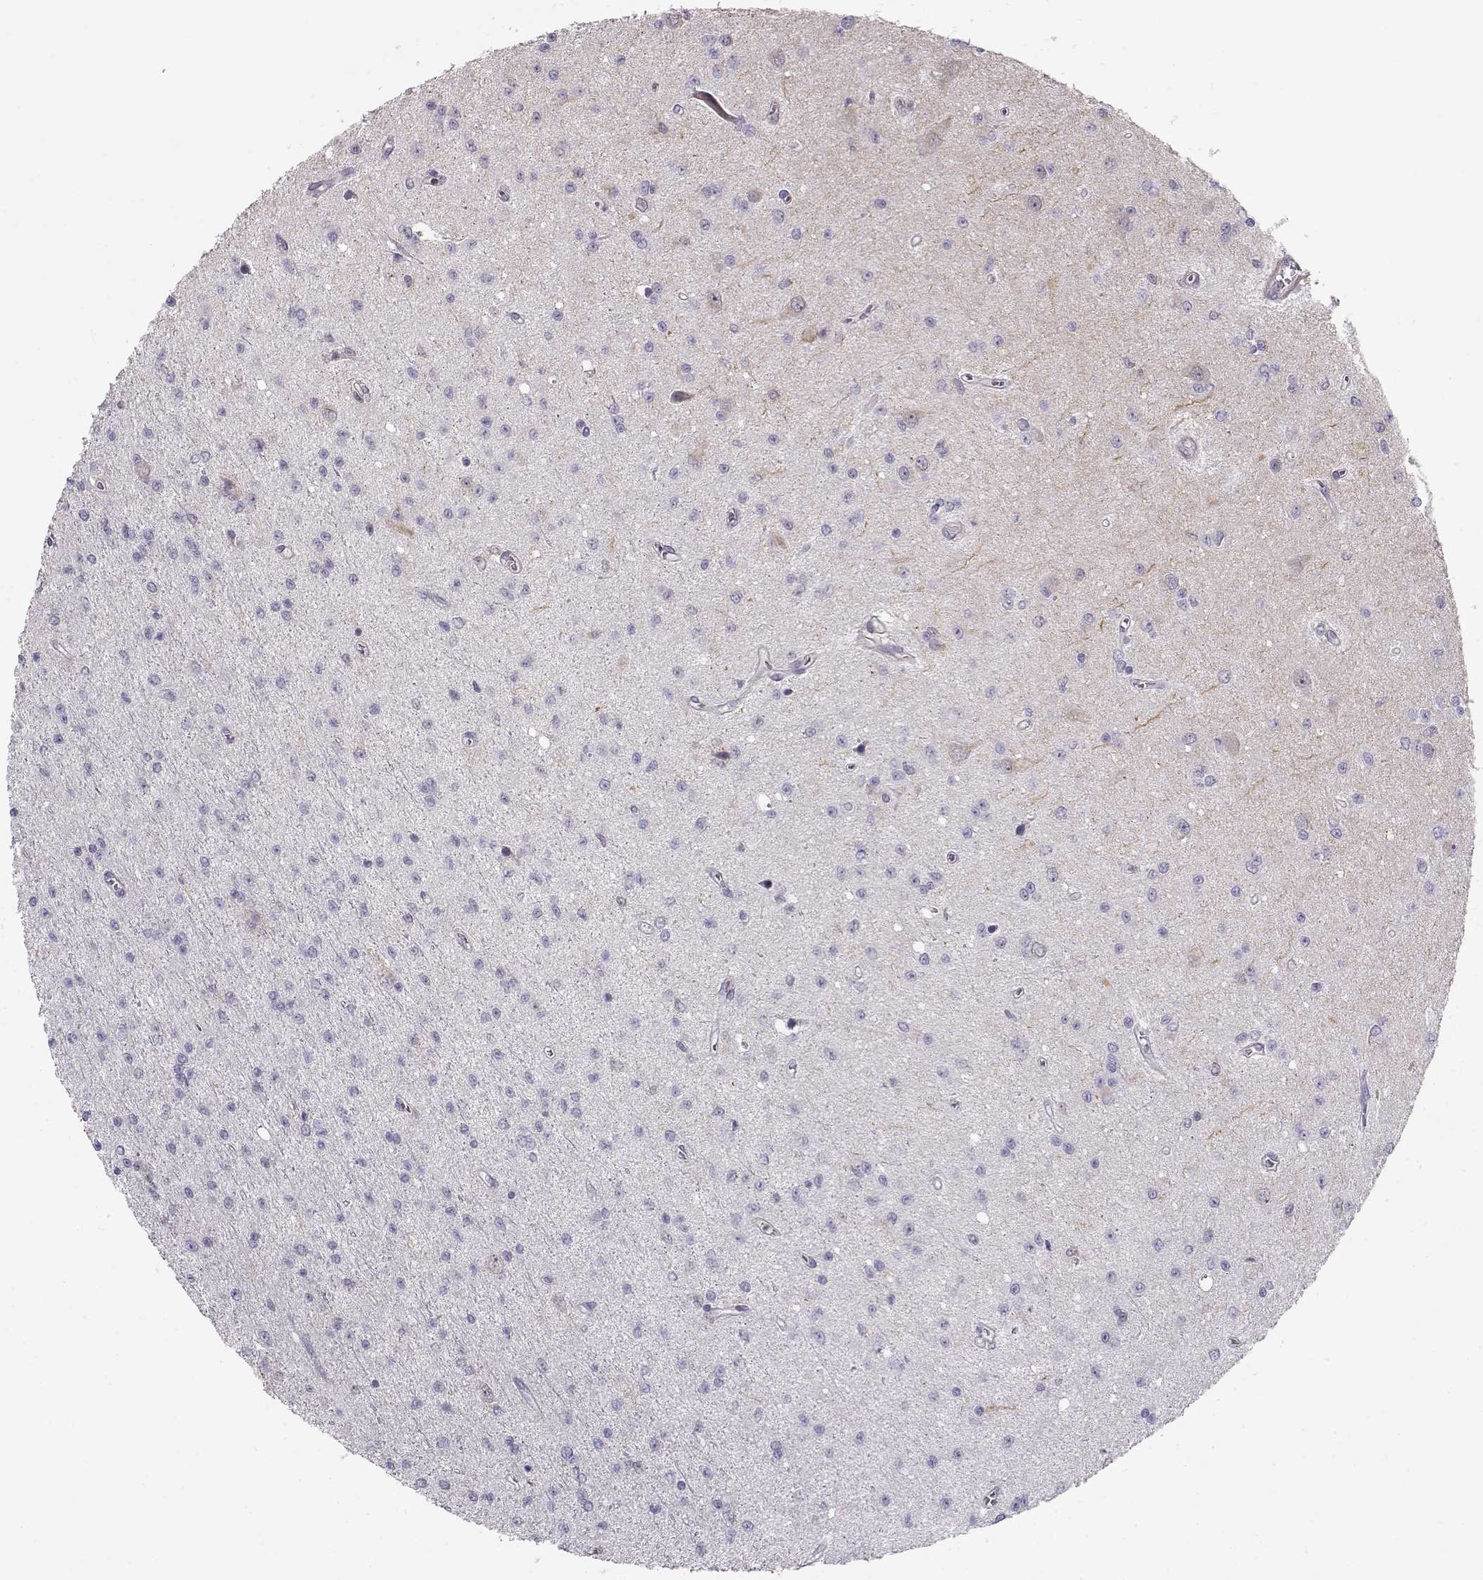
{"staining": {"intensity": "negative", "quantity": "none", "location": "none"}, "tissue": "glioma", "cell_type": "Tumor cells", "image_type": "cancer", "snomed": [{"axis": "morphology", "description": "Glioma, malignant, Low grade"}, {"axis": "topography", "description": "Brain"}], "caption": "High magnification brightfield microscopy of low-grade glioma (malignant) stained with DAB (brown) and counterstained with hematoxylin (blue): tumor cells show no significant expression.", "gene": "DAPL1", "patient": {"sex": "female", "age": 45}}